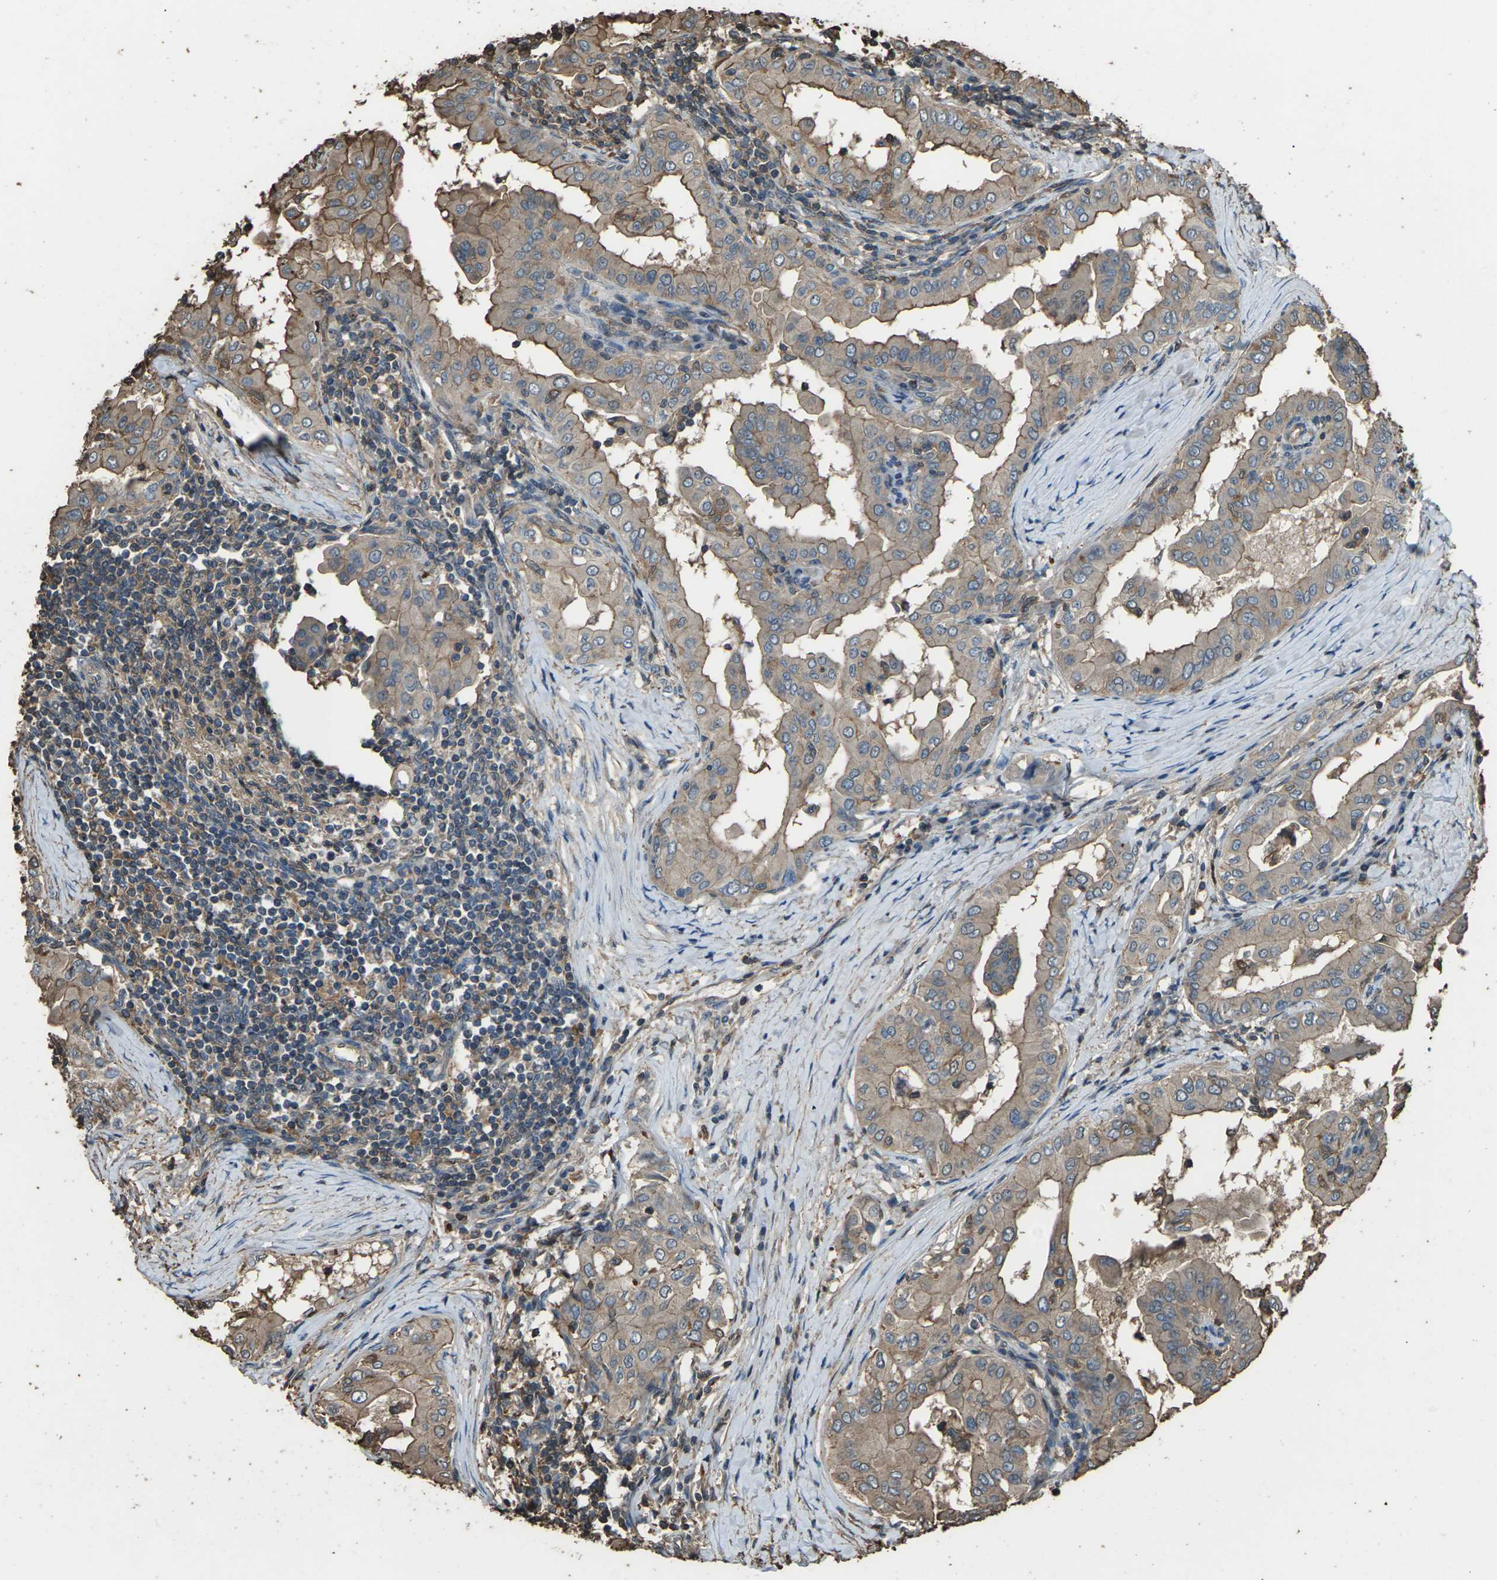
{"staining": {"intensity": "moderate", "quantity": ">75%", "location": "cytoplasmic/membranous"}, "tissue": "thyroid cancer", "cell_type": "Tumor cells", "image_type": "cancer", "snomed": [{"axis": "morphology", "description": "Papillary adenocarcinoma, NOS"}, {"axis": "topography", "description": "Thyroid gland"}], "caption": "Moderate cytoplasmic/membranous staining is seen in about >75% of tumor cells in thyroid cancer (papillary adenocarcinoma).", "gene": "DHPS", "patient": {"sex": "male", "age": 33}}